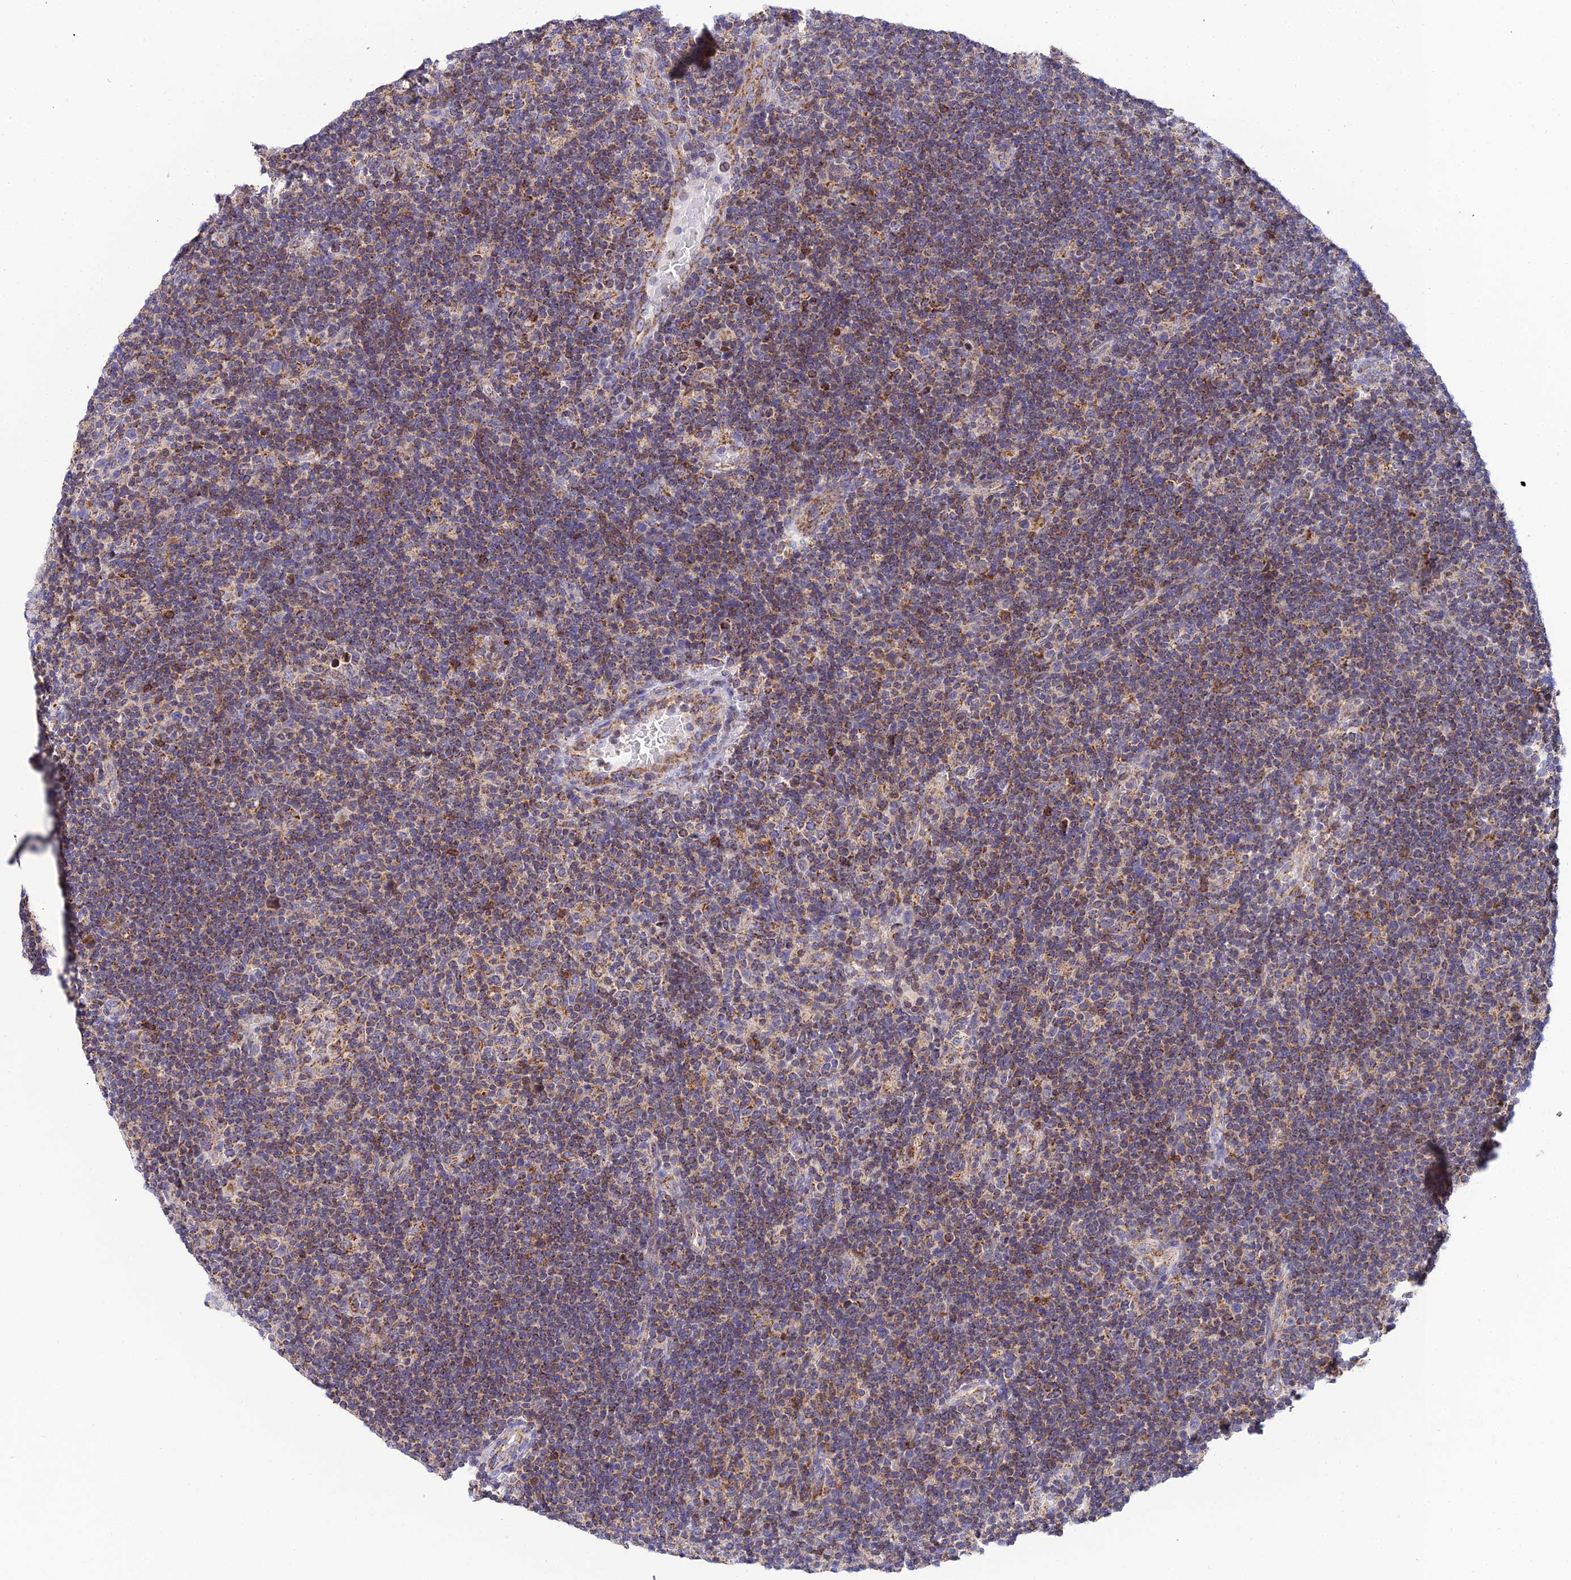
{"staining": {"intensity": "negative", "quantity": "none", "location": "none"}, "tissue": "lymphoma", "cell_type": "Tumor cells", "image_type": "cancer", "snomed": [{"axis": "morphology", "description": "Hodgkin's disease, NOS"}, {"axis": "topography", "description": "Lymph node"}], "caption": "Hodgkin's disease was stained to show a protein in brown. There is no significant expression in tumor cells.", "gene": "NIPSNAP3A", "patient": {"sex": "female", "age": 57}}